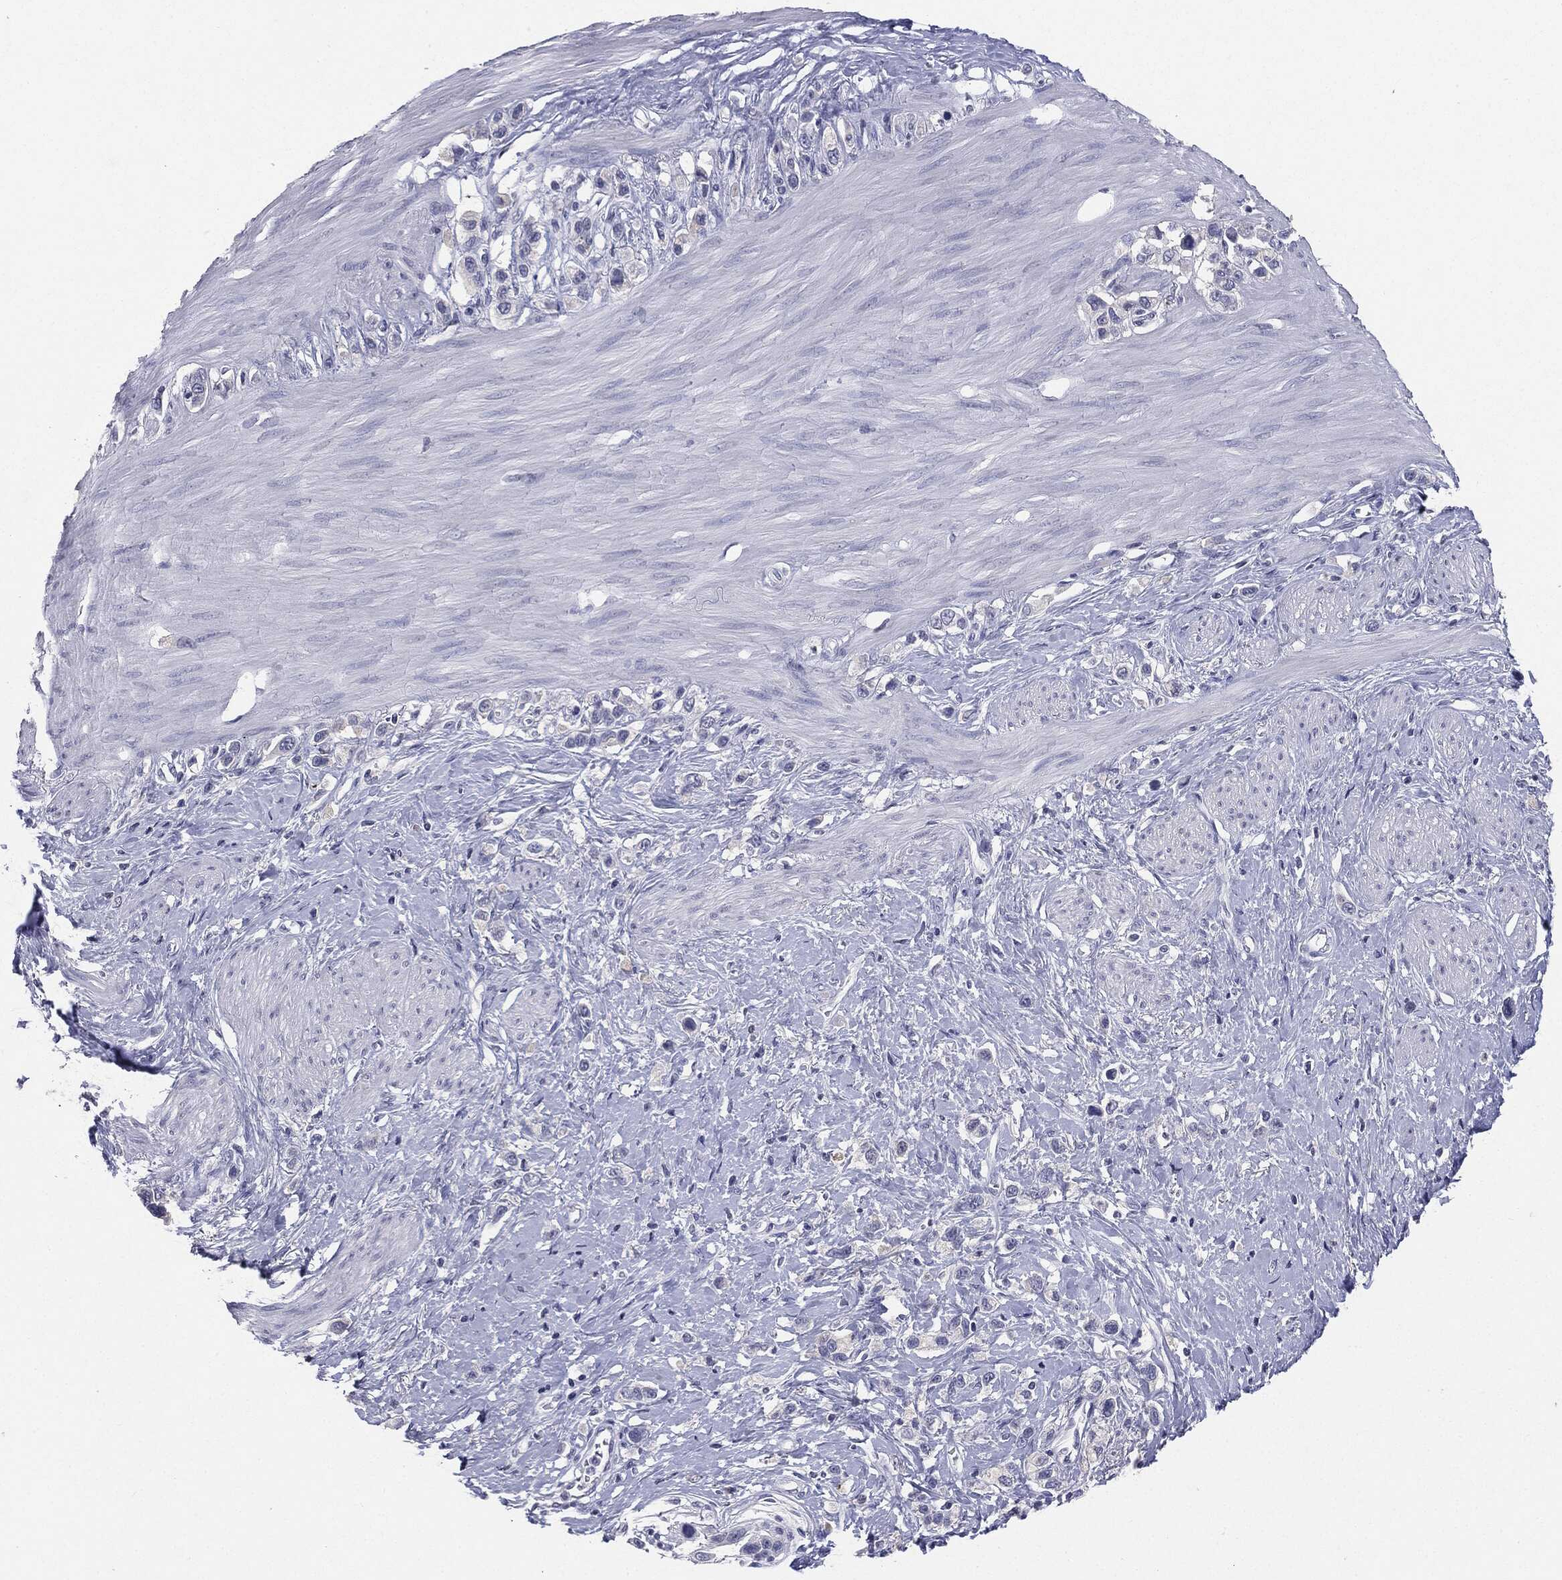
{"staining": {"intensity": "negative", "quantity": "none", "location": "none"}, "tissue": "stomach cancer", "cell_type": "Tumor cells", "image_type": "cancer", "snomed": [{"axis": "morphology", "description": "Normal tissue, NOS"}, {"axis": "morphology", "description": "Adenocarcinoma, NOS"}, {"axis": "morphology", "description": "Adenocarcinoma, High grade"}, {"axis": "topography", "description": "Stomach, upper"}, {"axis": "topography", "description": "Stomach"}], "caption": "The image displays no staining of tumor cells in stomach adenocarcinoma (high-grade).", "gene": "SERPINB4", "patient": {"sex": "female", "age": 65}}